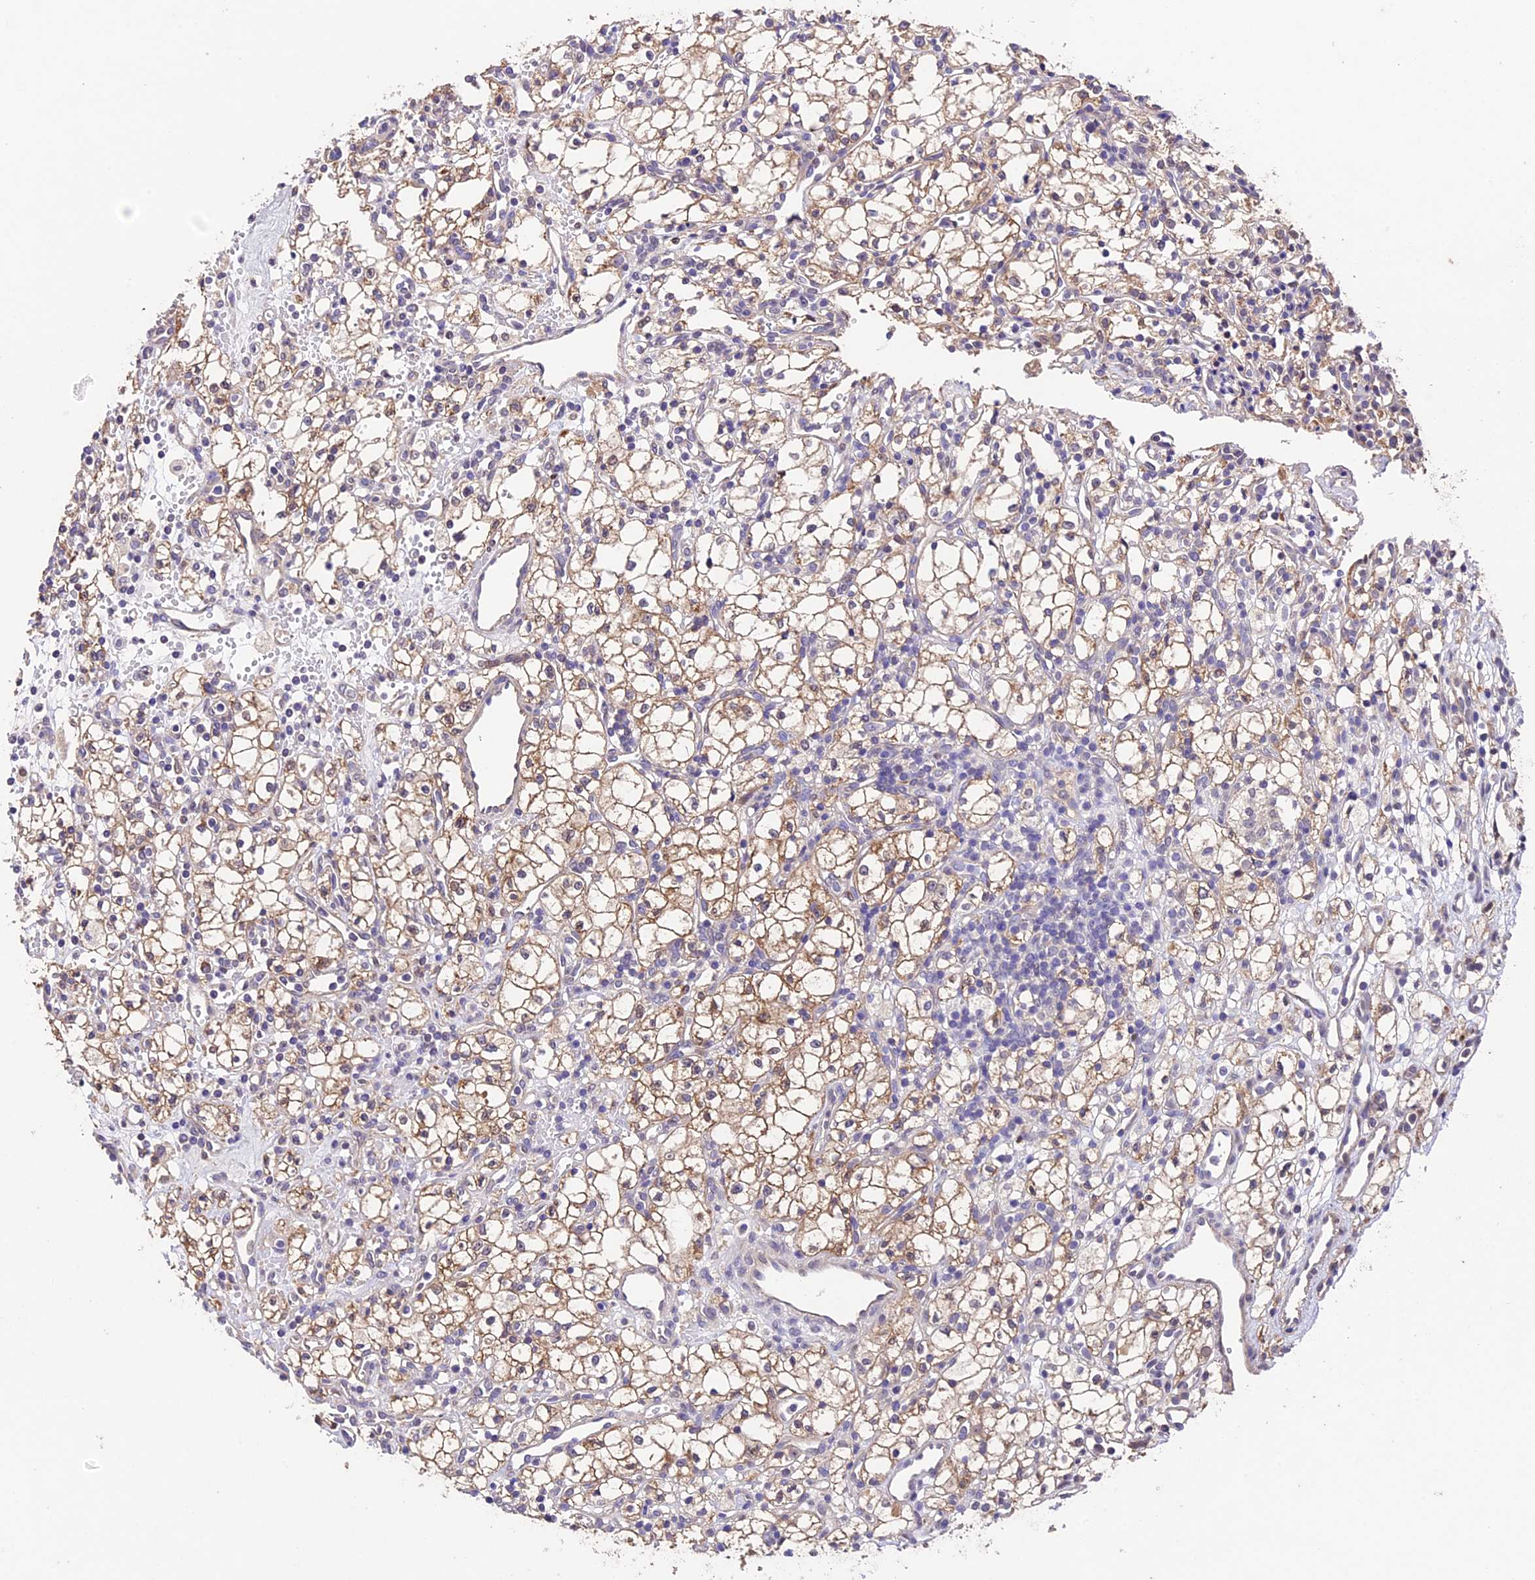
{"staining": {"intensity": "moderate", "quantity": "25%-75%", "location": "cytoplasmic/membranous"}, "tissue": "renal cancer", "cell_type": "Tumor cells", "image_type": "cancer", "snomed": [{"axis": "morphology", "description": "Adenocarcinoma, NOS"}, {"axis": "topography", "description": "Kidney"}], "caption": "Immunohistochemistry (IHC) of adenocarcinoma (renal) shows medium levels of moderate cytoplasmic/membranous staining in about 25%-75% of tumor cells.", "gene": "SBNO2", "patient": {"sex": "male", "age": 59}}